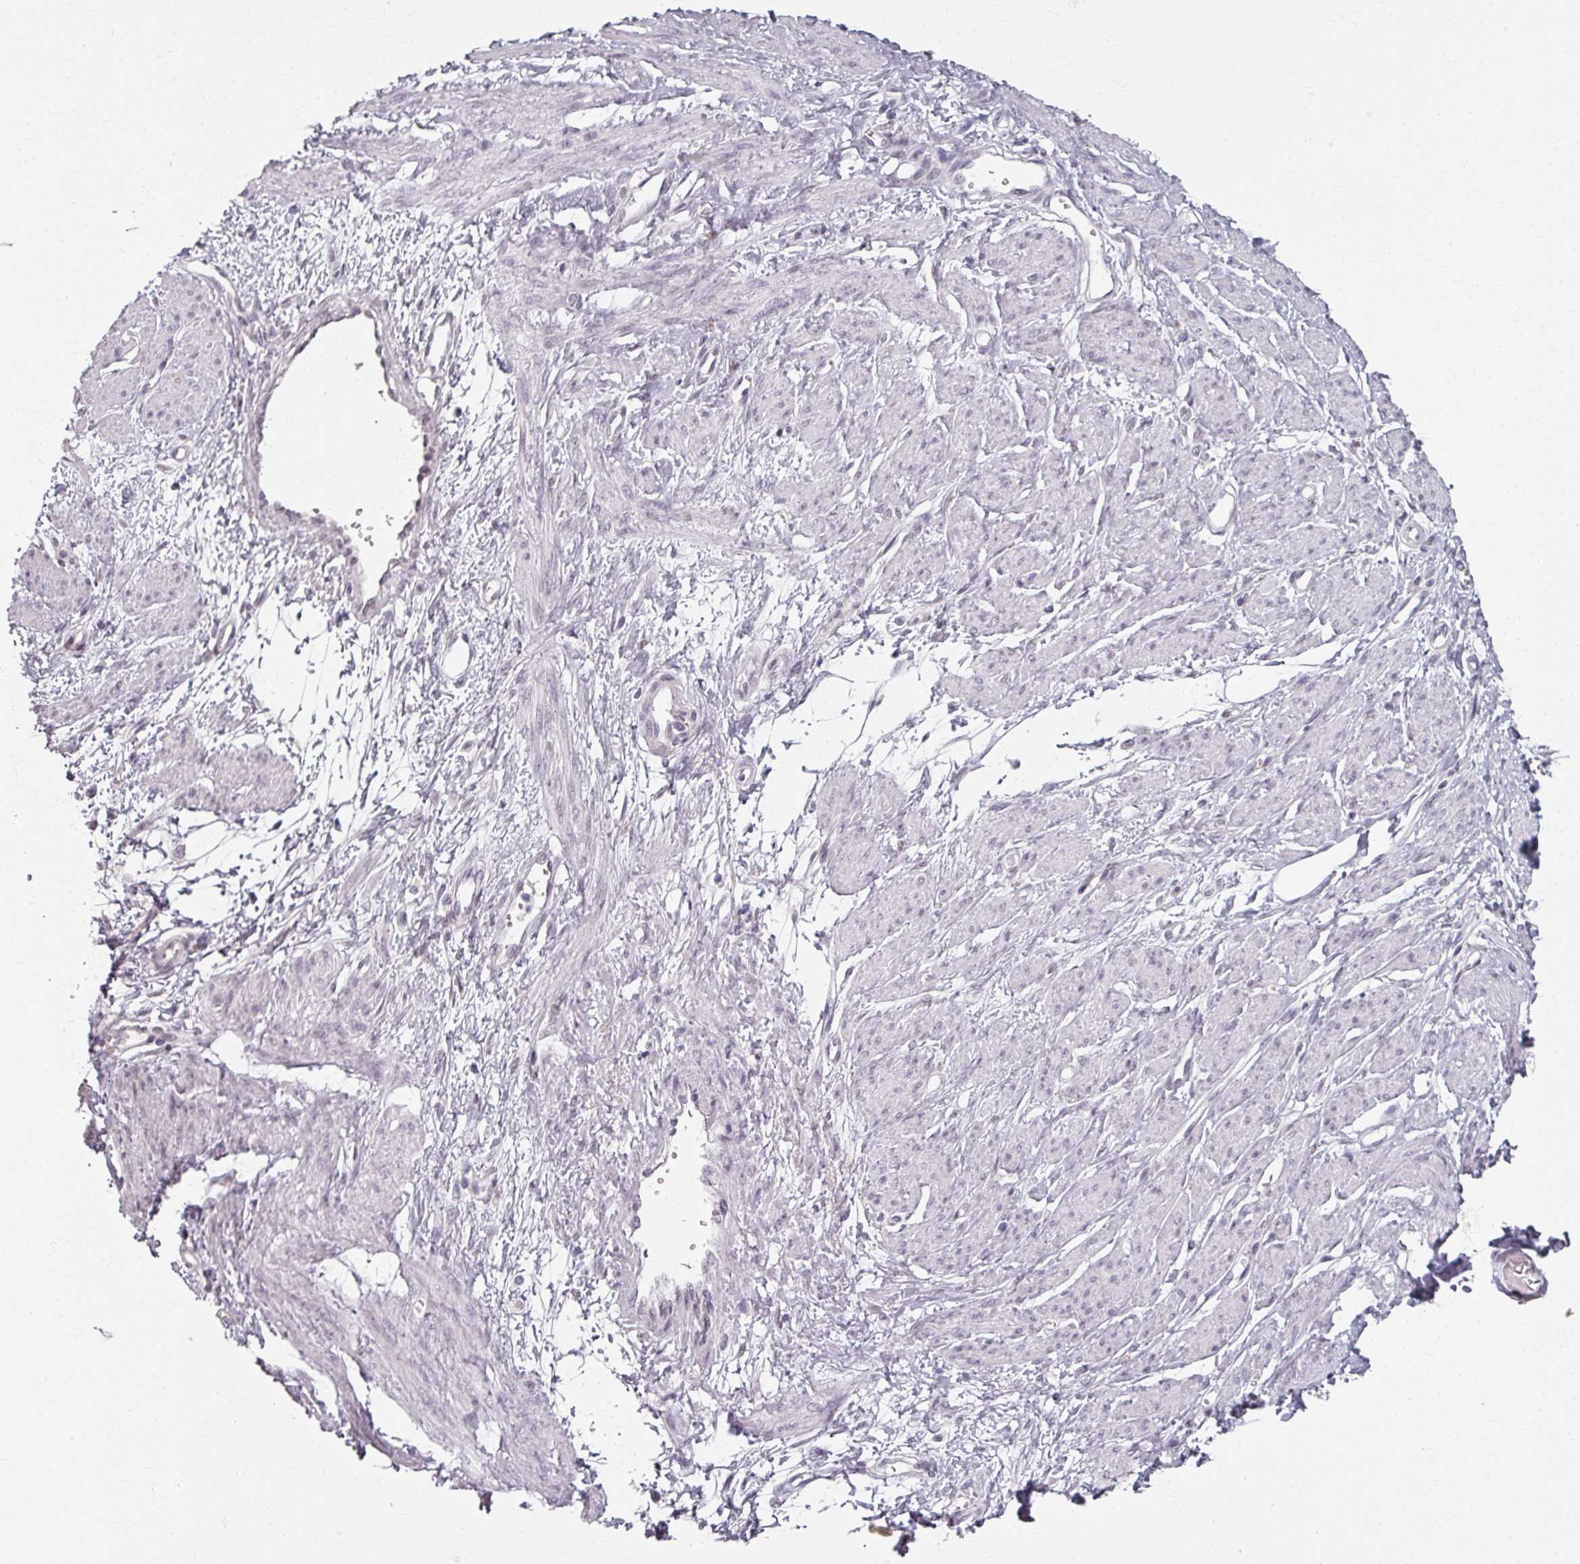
{"staining": {"intensity": "moderate", "quantity": "<25%", "location": "nuclear"}, "tissue": "smooth muscle", "cell_type": "Smooth muscle cells", "image_type": "normal", "snomed": [{"axis": "morphology", "description": "Normal tissue, NOS"}, {"axis": "topography", "description": "Smooth muscle"}, {"axis": "topography", "description": "Uterus"}], "caption": "An image showing moderate nuclear positivity in approximately <25% of smooth muscle cells in benign smooth muscle, as visualized by brown immunohistochemical staining.", "gene": "RIPOR3", "patient": {"sex": "female", "age": 39}}